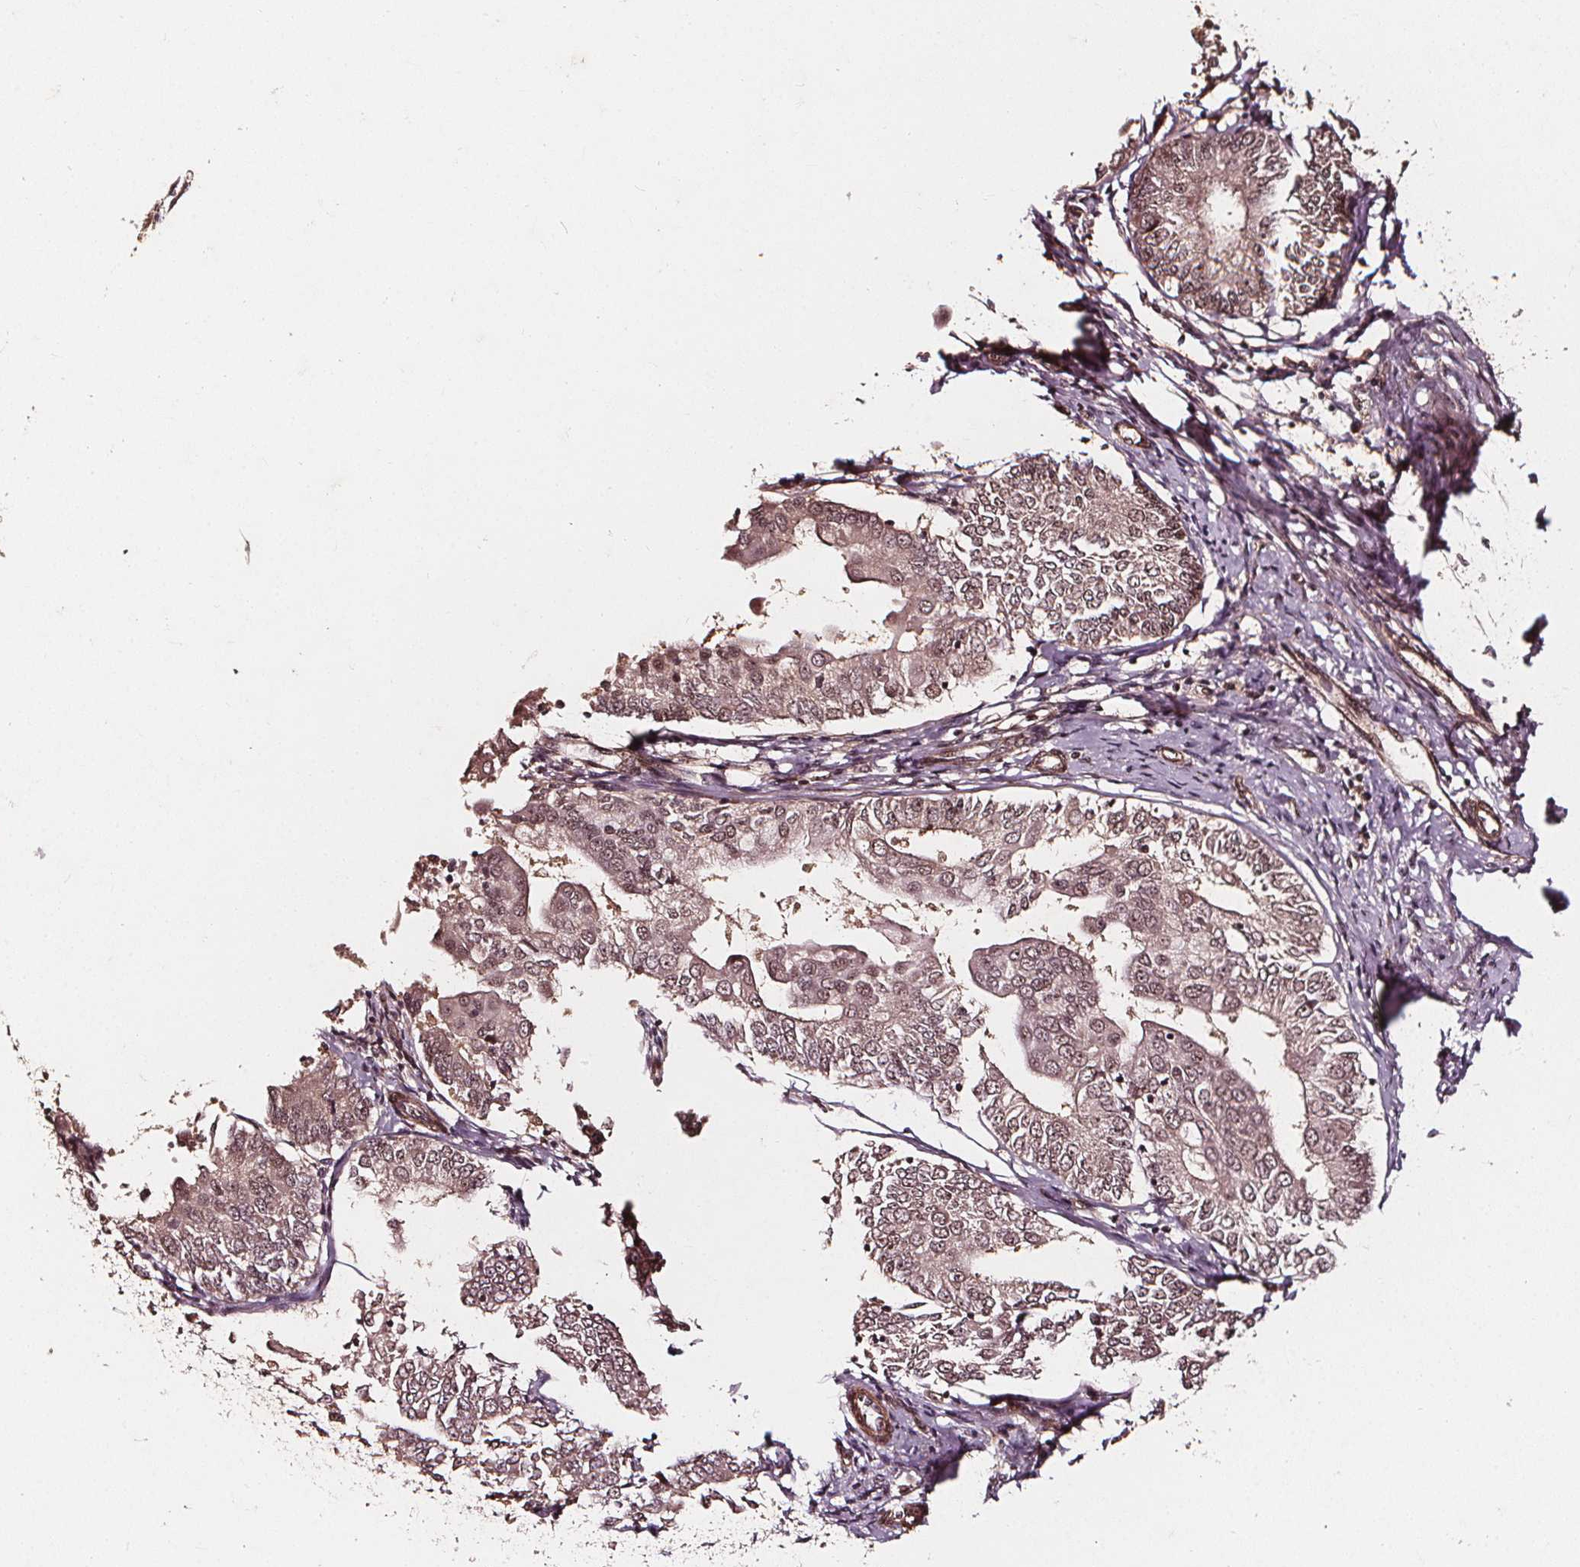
{"staining": {"intensity": "moderate", "quantity": ">75%", "location": "nuclear"}, "tissue": "endometrial cancer", "cell_type": "Tumor cells", "image_type": "cancer", "snomed": [{"axis": "morphology", "description": "Adenocarcinoma, NOS"}, {"axis": "topography", "description": "Endometrium"}], "caption": "An image of human endometrial cancer stained for a protein reveals moderate nuclear brown staining in tumor cells.", "gene": "EXOSC9", "patient": {"sex": "female", "age": 68}}